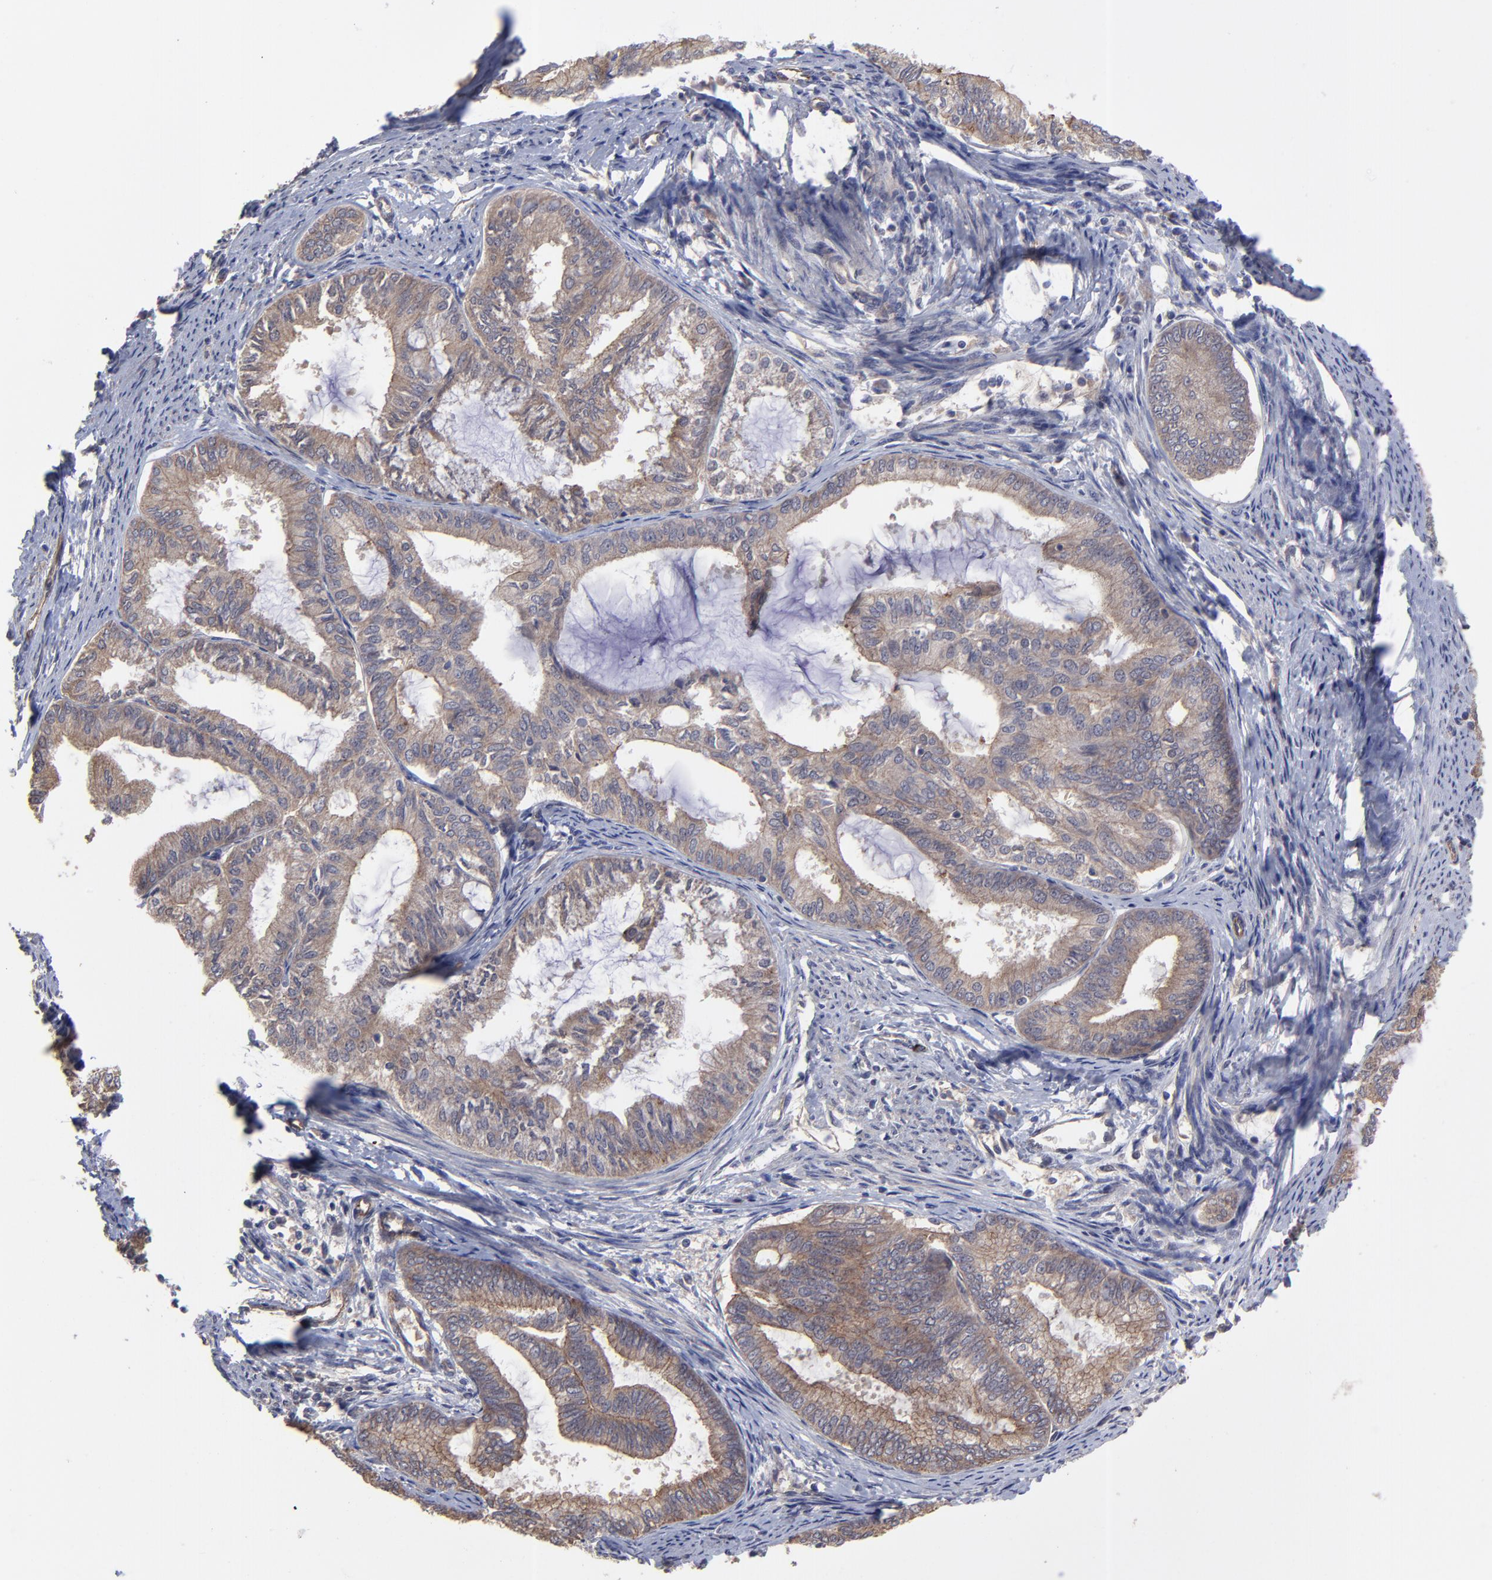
{"staining": {"intensity": "moderate", "quantity": ">75%", "location": "cytoplasmic/membranous"}, "tissue": "endometrial cancer", "cell_type": "Tumor cells", "image_type": "cancer", "snomed": [{"axis": "morphology", "description": "Adenocarcinoma, NOS"}, {"axis": "topography", "description": "Endometrium"}], "caption": "Tumor cells display moderate cytoplasmic/membranous expression in approximately >75% of cells in endometrial adenocarcinoma.", "gene": "ZNF780B", "patient": {"sex": "female", "age": 86}}